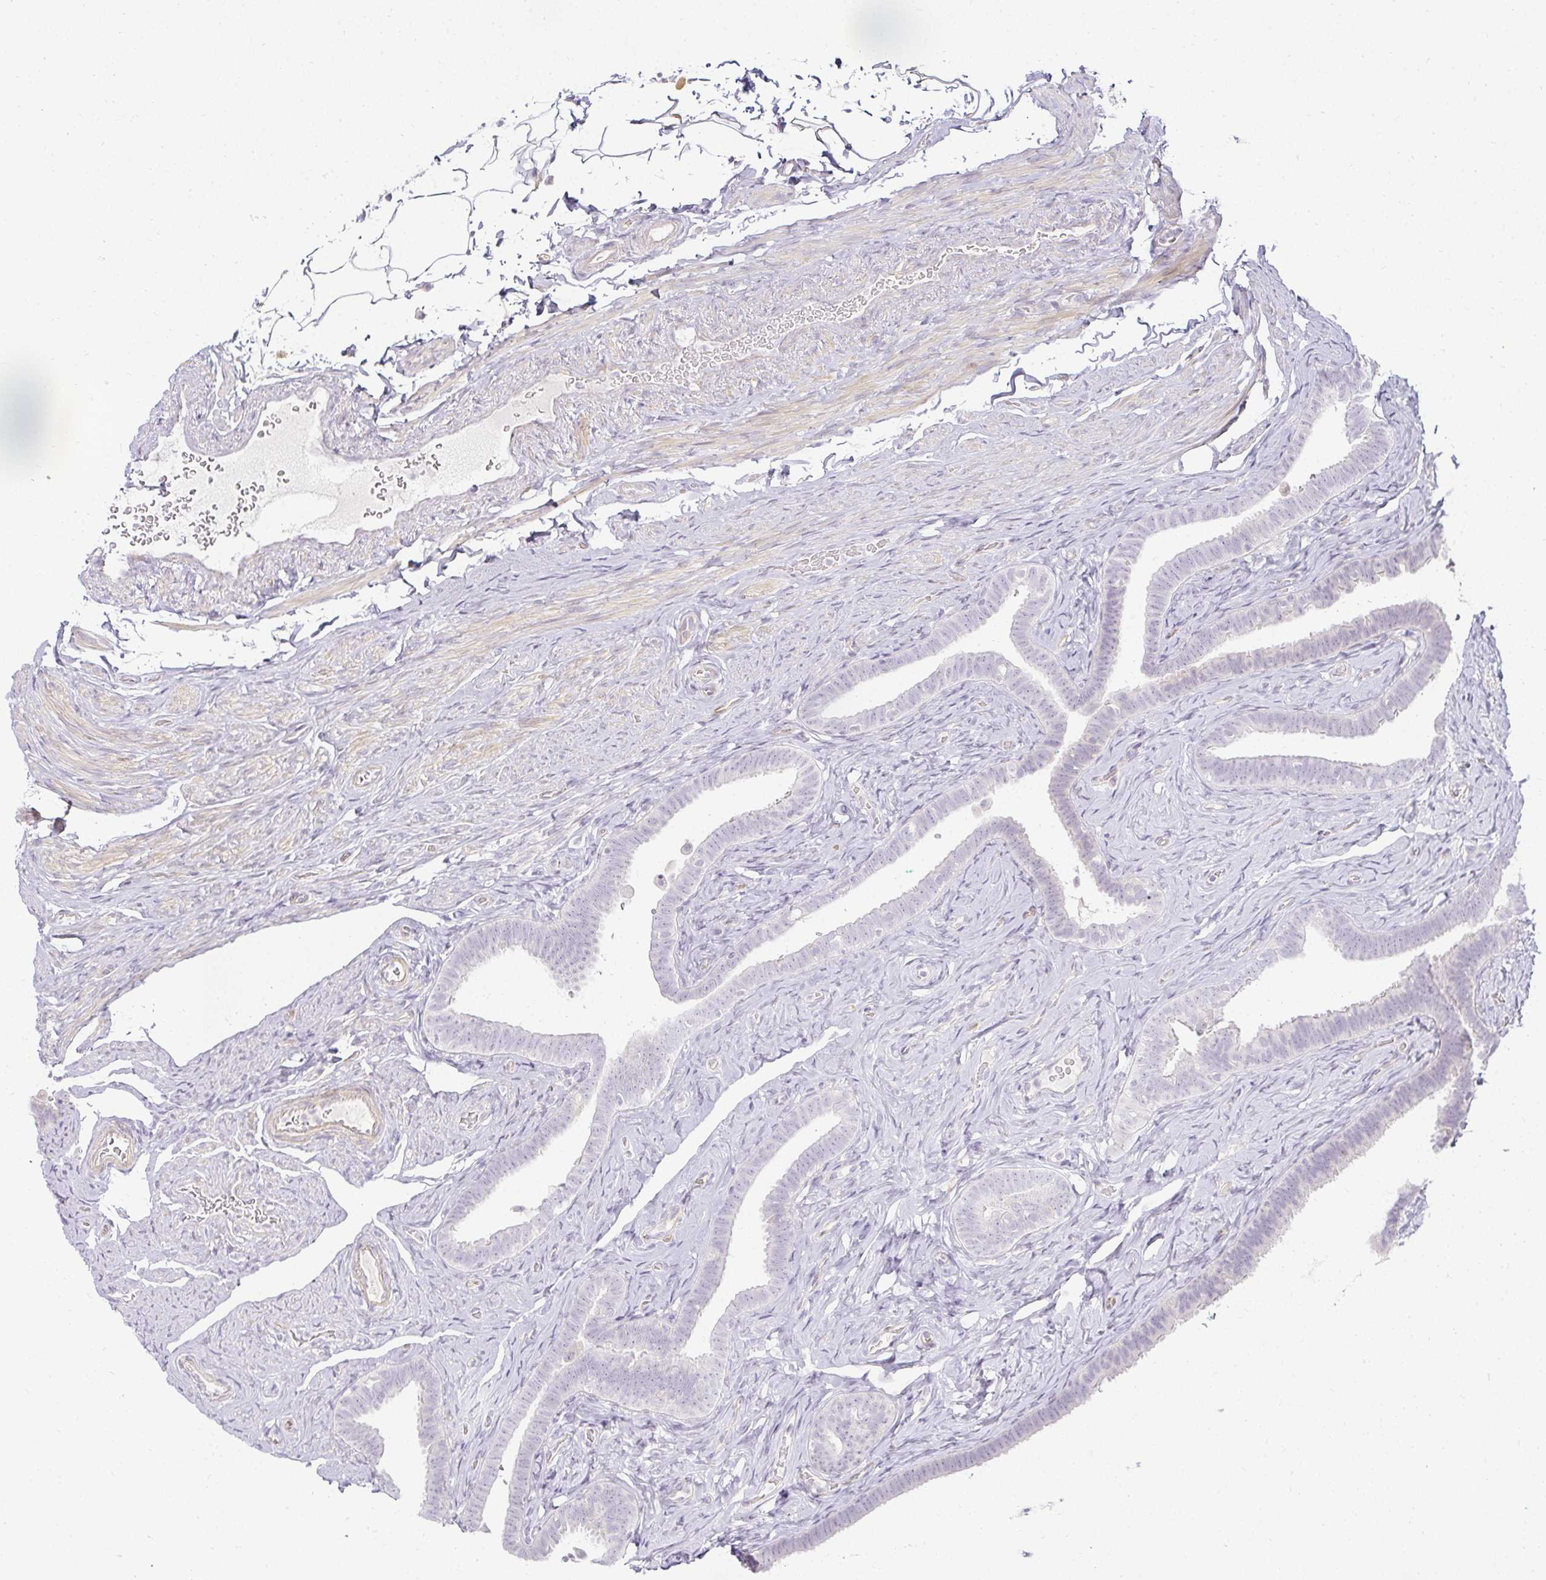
{"staining": {"intensity": "negative", "quantity": "none", "location": "none"}, "tissue": "fallopian tube", "cell_type": "Glandular cells", "image_type": "normal", "snomed": [{"axis": "morphology", "description": "Normal tissue, NOS"}, {"axis": "topography", "description": "Fallopian tube"}], "caption": "A histopathology image of human fallopian tube is negative for staining in glandular cells. (DAB immunohistochemistry, high magnification).", "gene": "ACAN", "patient": {"sex": "female", "age": 69}}